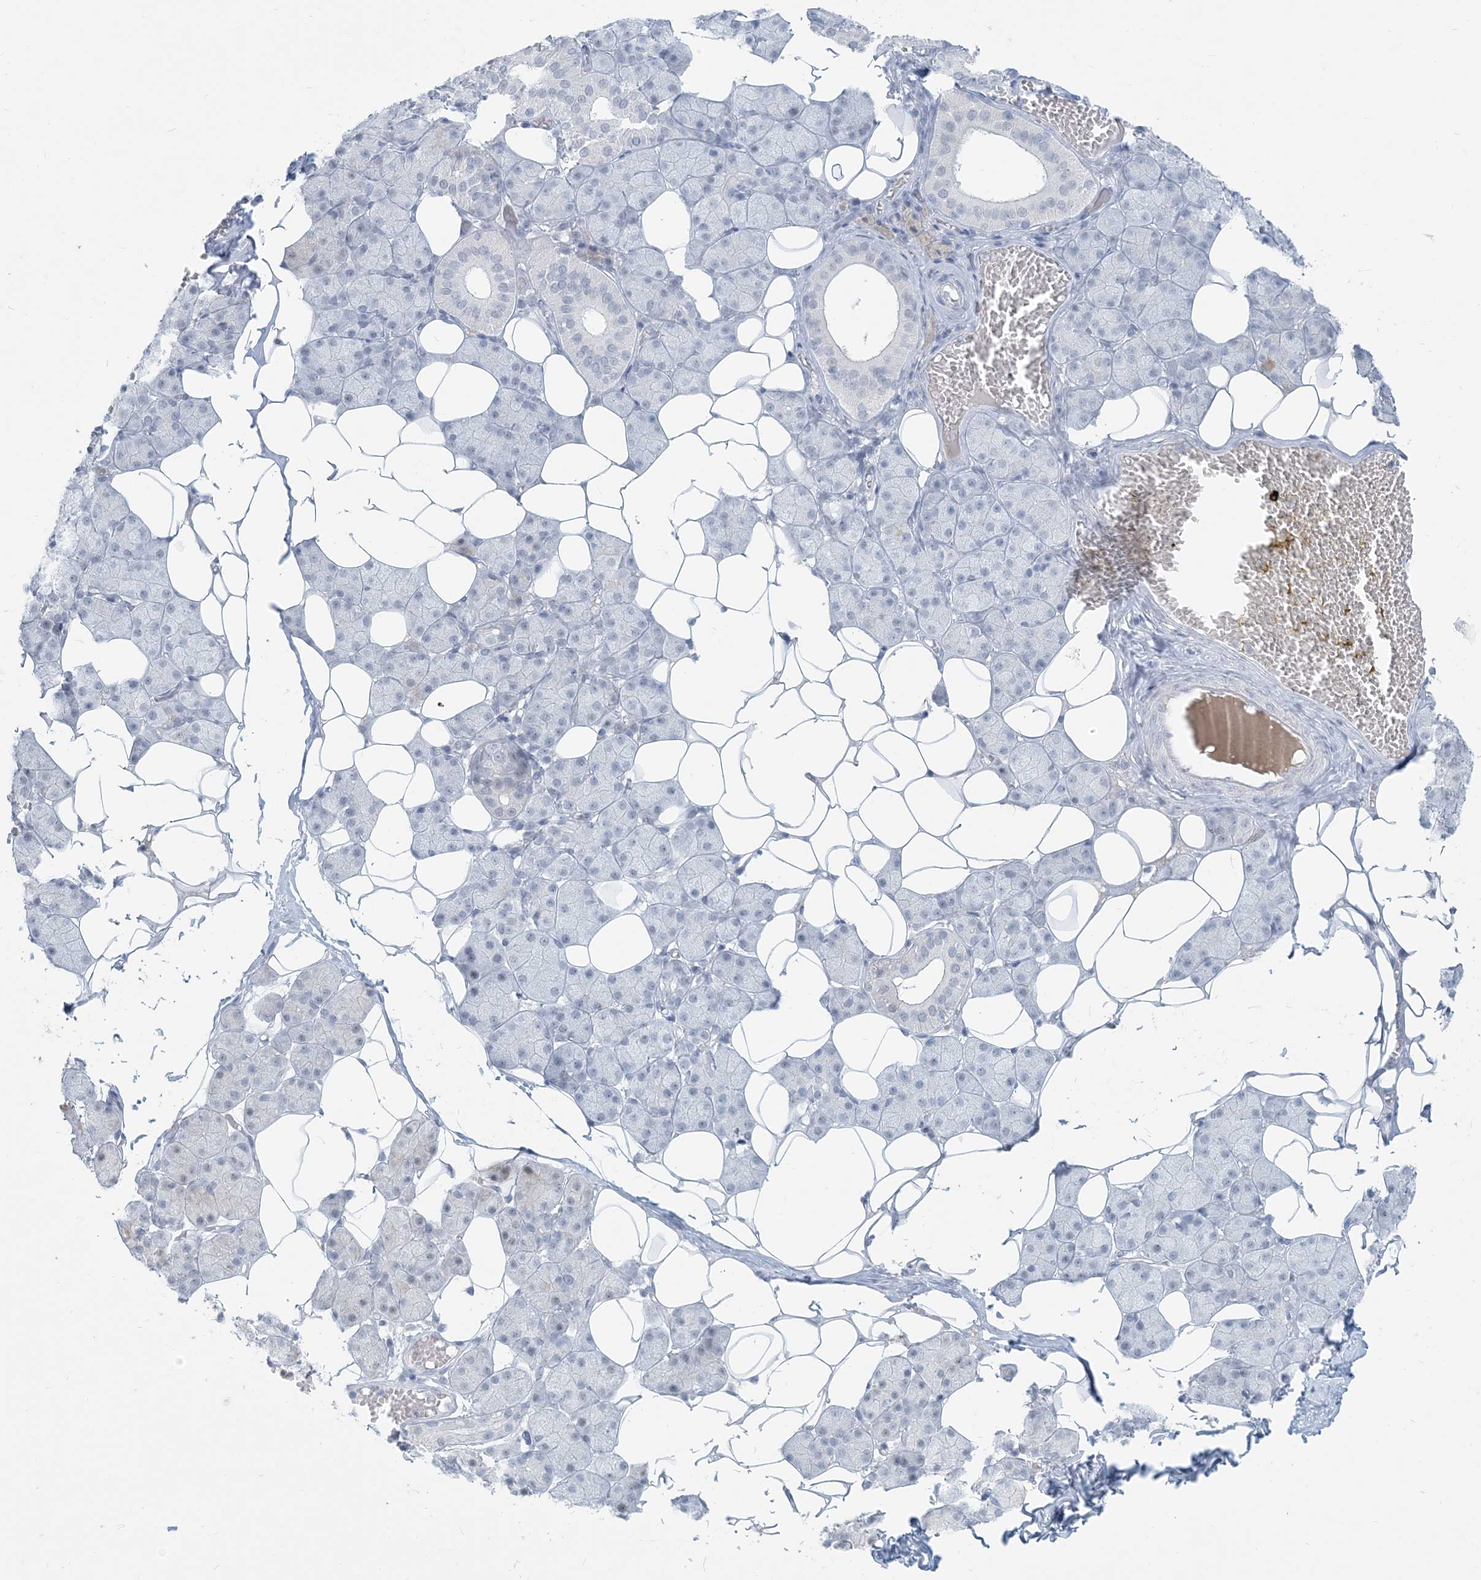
{"staining": {"intensity": "negative", "quantity": "none", "location": "none"}, "tissue": "salivary gland", "cell_type": "Glandular cells", "image_type": "normal", "snomed": [{"axis": "morphology", "description": "Normal tissue, NOS"}, {"axis": "topography", "description": "Salivary gland"}], "caption": "DAB immunohistochemical staining of benign salivary gland reveals no significant positivity in glandular cells. The staining was performed using DAB to visualize the protein expression in brown, while the nuclei were stained in blue with hematoxylin (Magnification: 20x).", "gene": "SCML1", "patient": {"sex": "female", "age": 33}}